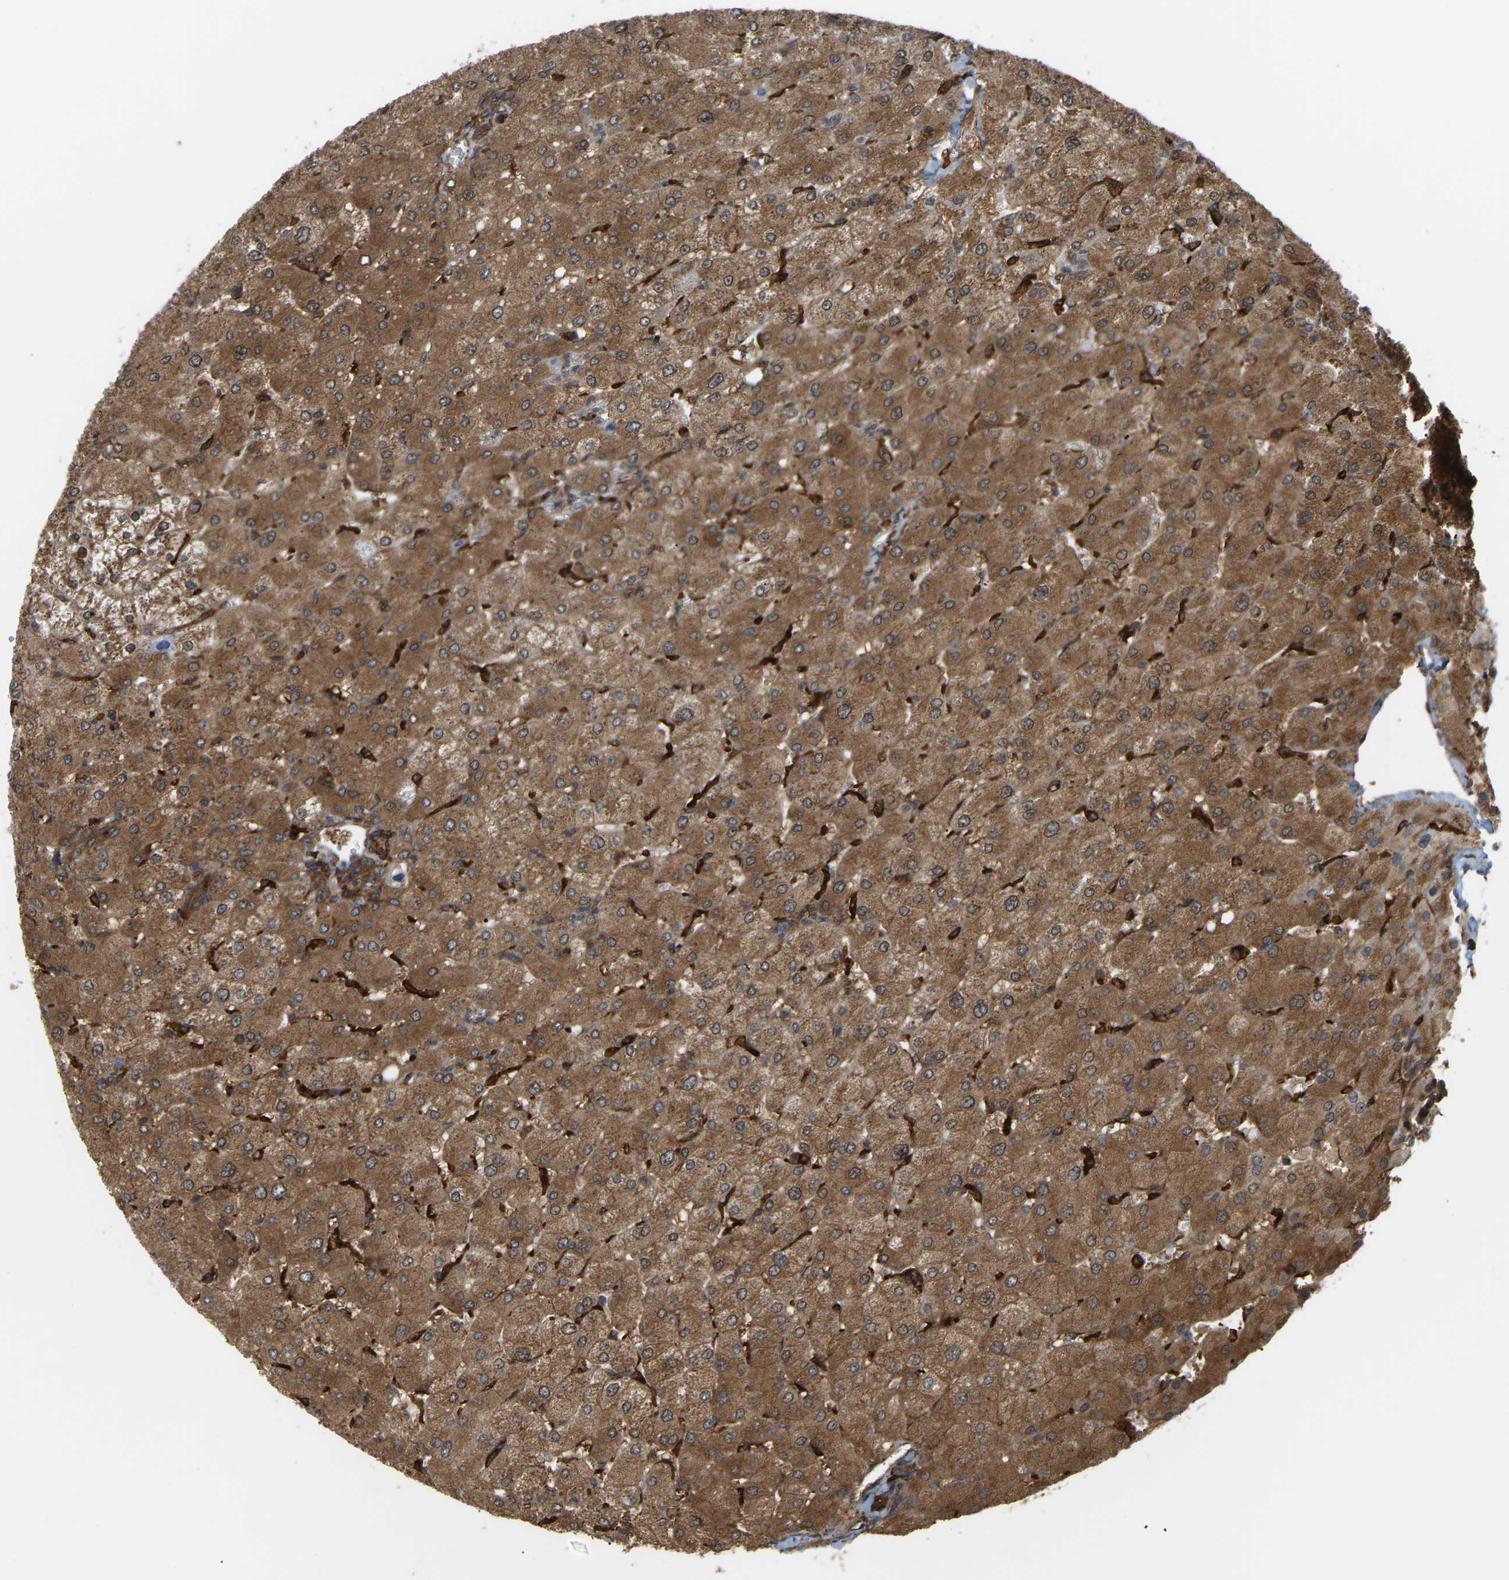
{"staining": {"intensity": "strong", "quantity": ">75%", "location": "cytoplasmic/membranous"}, "tissue": "liver", "cell_type": "Cholangiocytes", "image_type": "normal", "snomed": [{"axis": "morphology", "description": "Normal tissue, NOS"}, {"axis": "topography", "description": "Liver"}], "caption": "Approximately >75% of cholangiocytes in benign liver reveal strong cytoplasmic/membranous protein positivity as visualized by brown immunohistochemical staining.", "gene": "PICALM", "patient": {"sex": "male", "age": 55}}